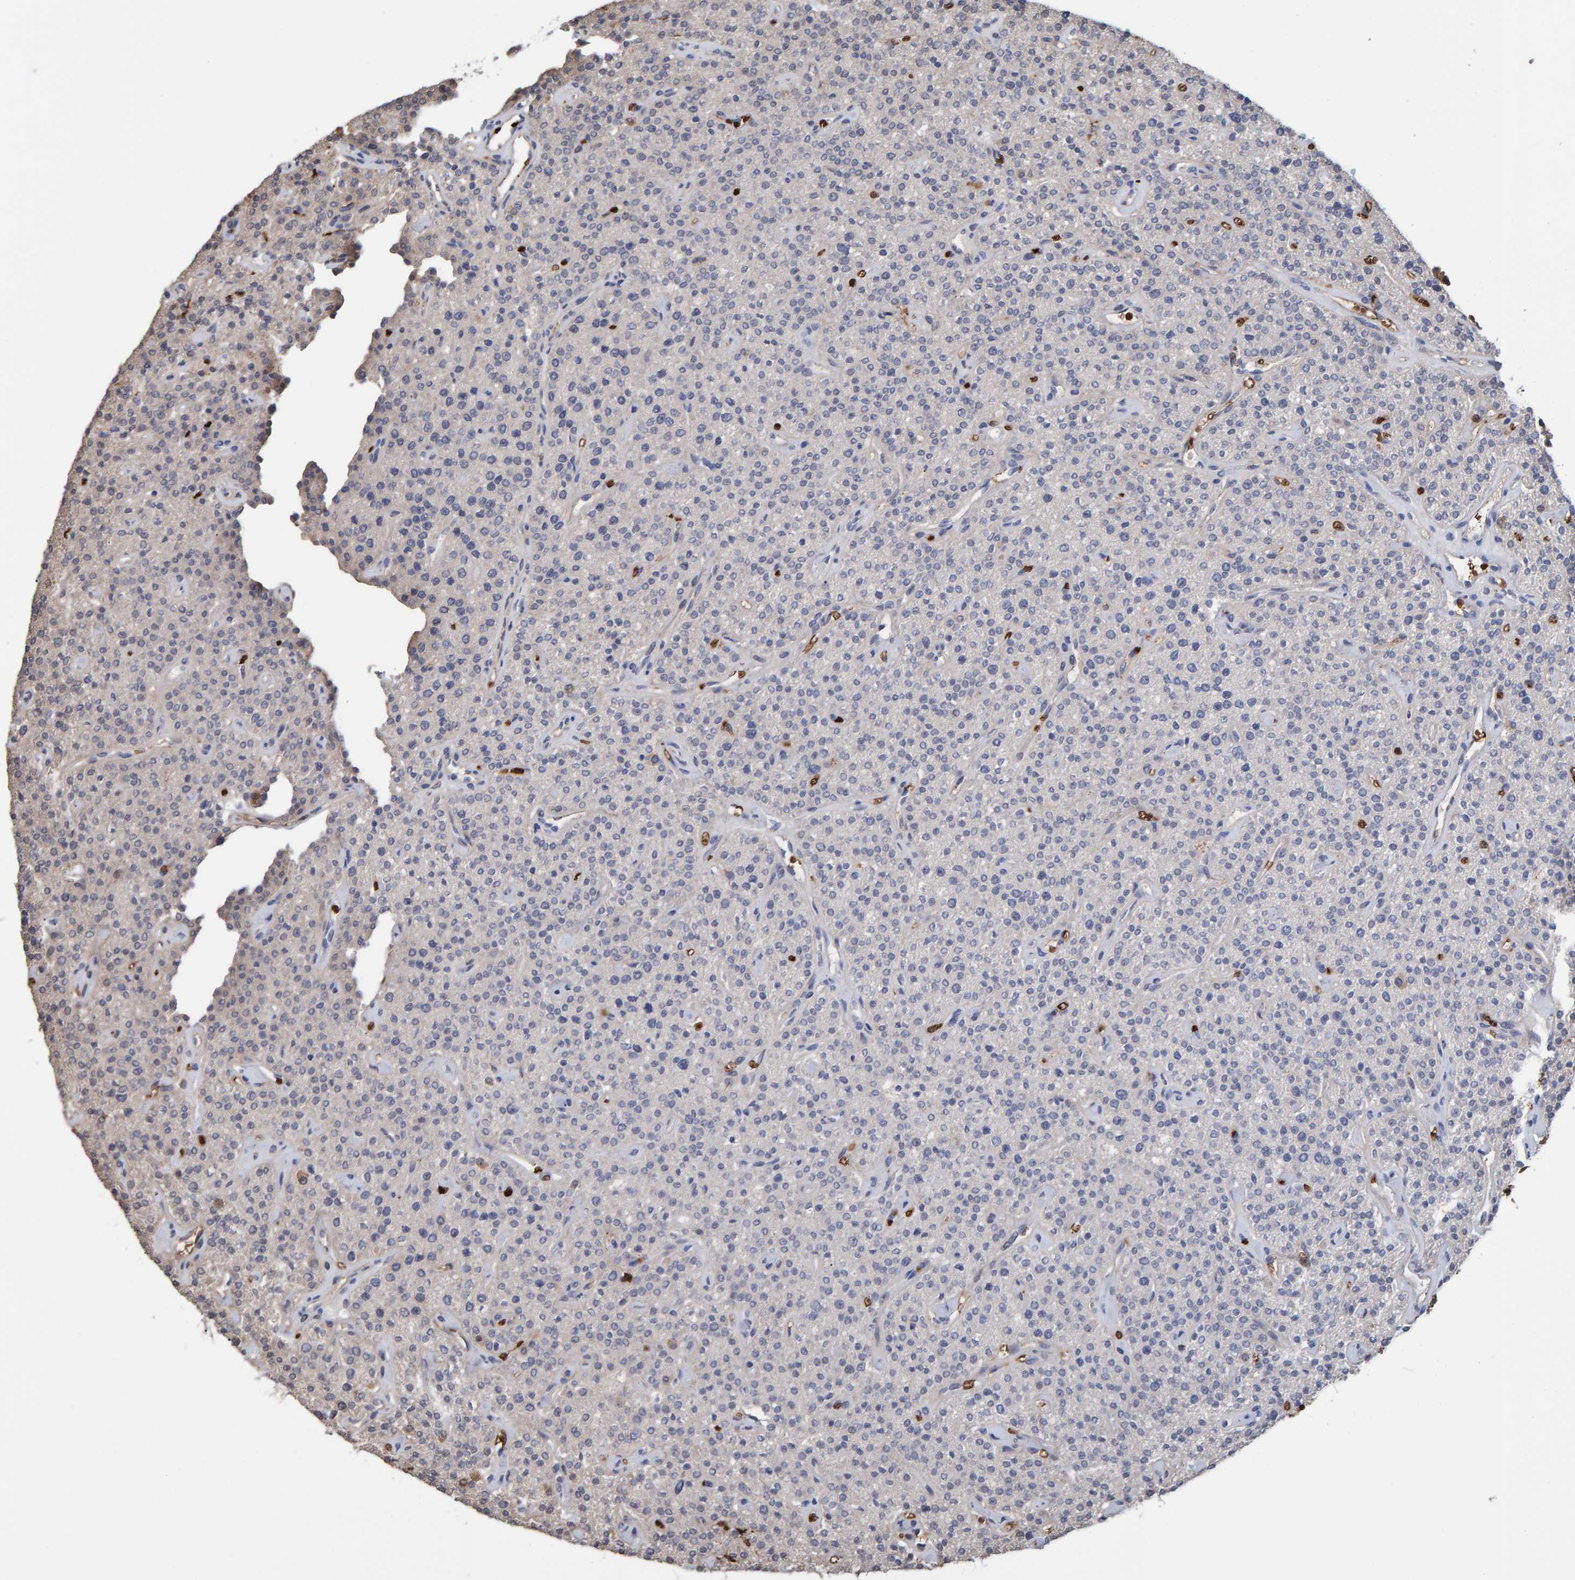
{"staining": {"intensity": "weak", "quantity": "25%-75%", "location": "cytoplasmic/membranous"}, "tissue": "parathyroid gland", "cell_type": "Glandular cells", "image_type": "normal", "snomed": [{"axis": "morphology", "description": "Normal tissue, NOS"}, {"axis": "topography", "description": "Parathyroid gland"}], "caption": "Immunohistochemical staining of benign human parathyroid gland displays 25%-75% levels of weak cytoplasmic/membranous protein positivity in approximately 25%-75% of glandular cells. Using DAB (3,3'-diaminobenzidine) (brown) and hematoxylin (blue) stains, captured at high magnification using brightfield microscopy.", "gene": "VPS9D1", "patient": {"sex": "male", "age": 46}}